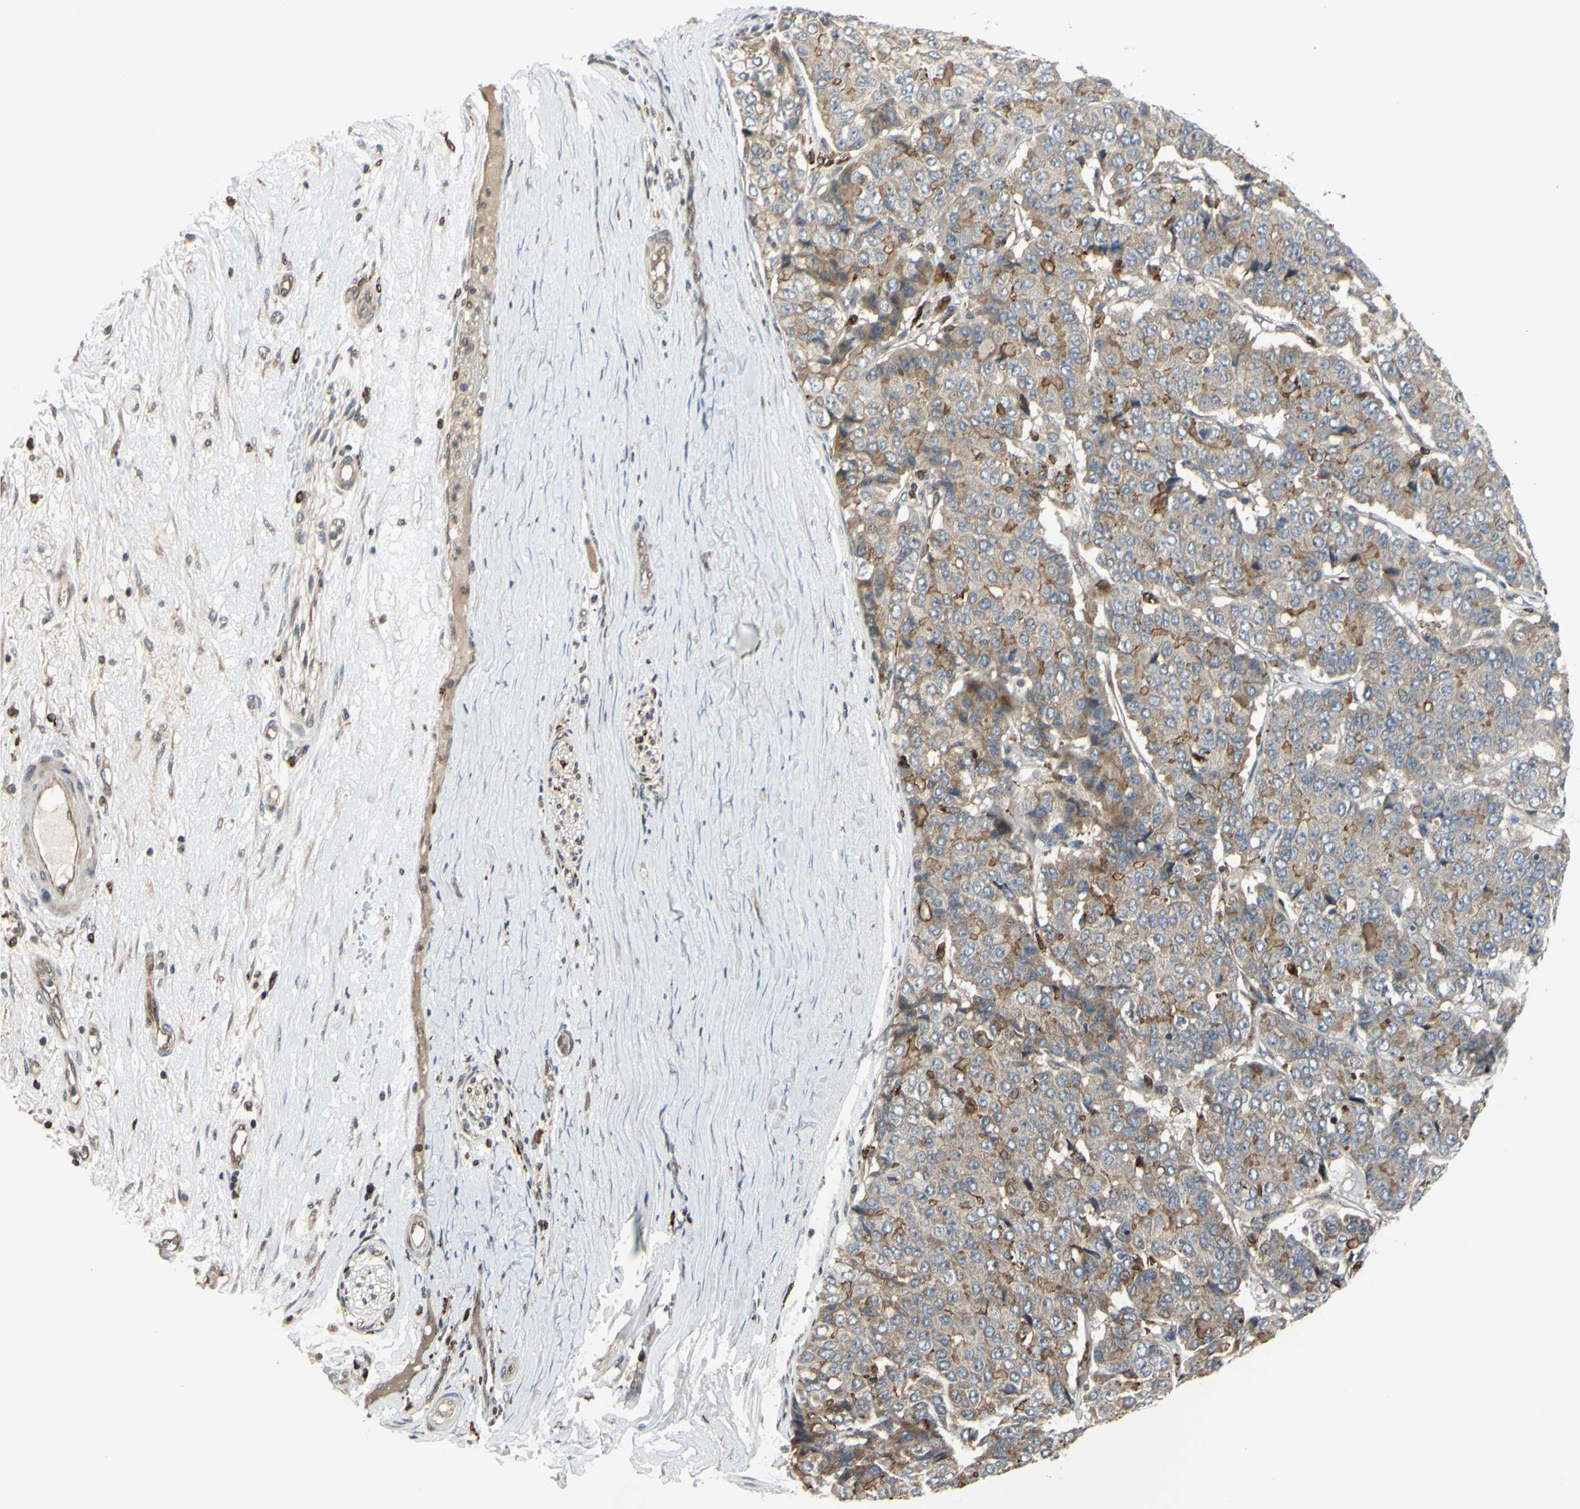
{"staining": {"intensity": "weak", "quantity": "25%-75%", "location": "cytoplasmic/membranous"}, "tissue": "pancreatic cancer", "cell_type": "Tumor cells", "image_type": "cancer", "snomed": [{"axis": "morphology", "description": "Adenocarcinoma, NOS"}, {"axis": "topography", "description": "Pancreas"}], "caption": "IHC (DAB) staining of human pancreatic cancer (adenocarcinoma) demonstrates weak cytoplasmic/membranous protein staining in about 25%-75% of tumor cells.", "gene": "PLXNA2", "patient": {"sex": "male", "age": 50}}